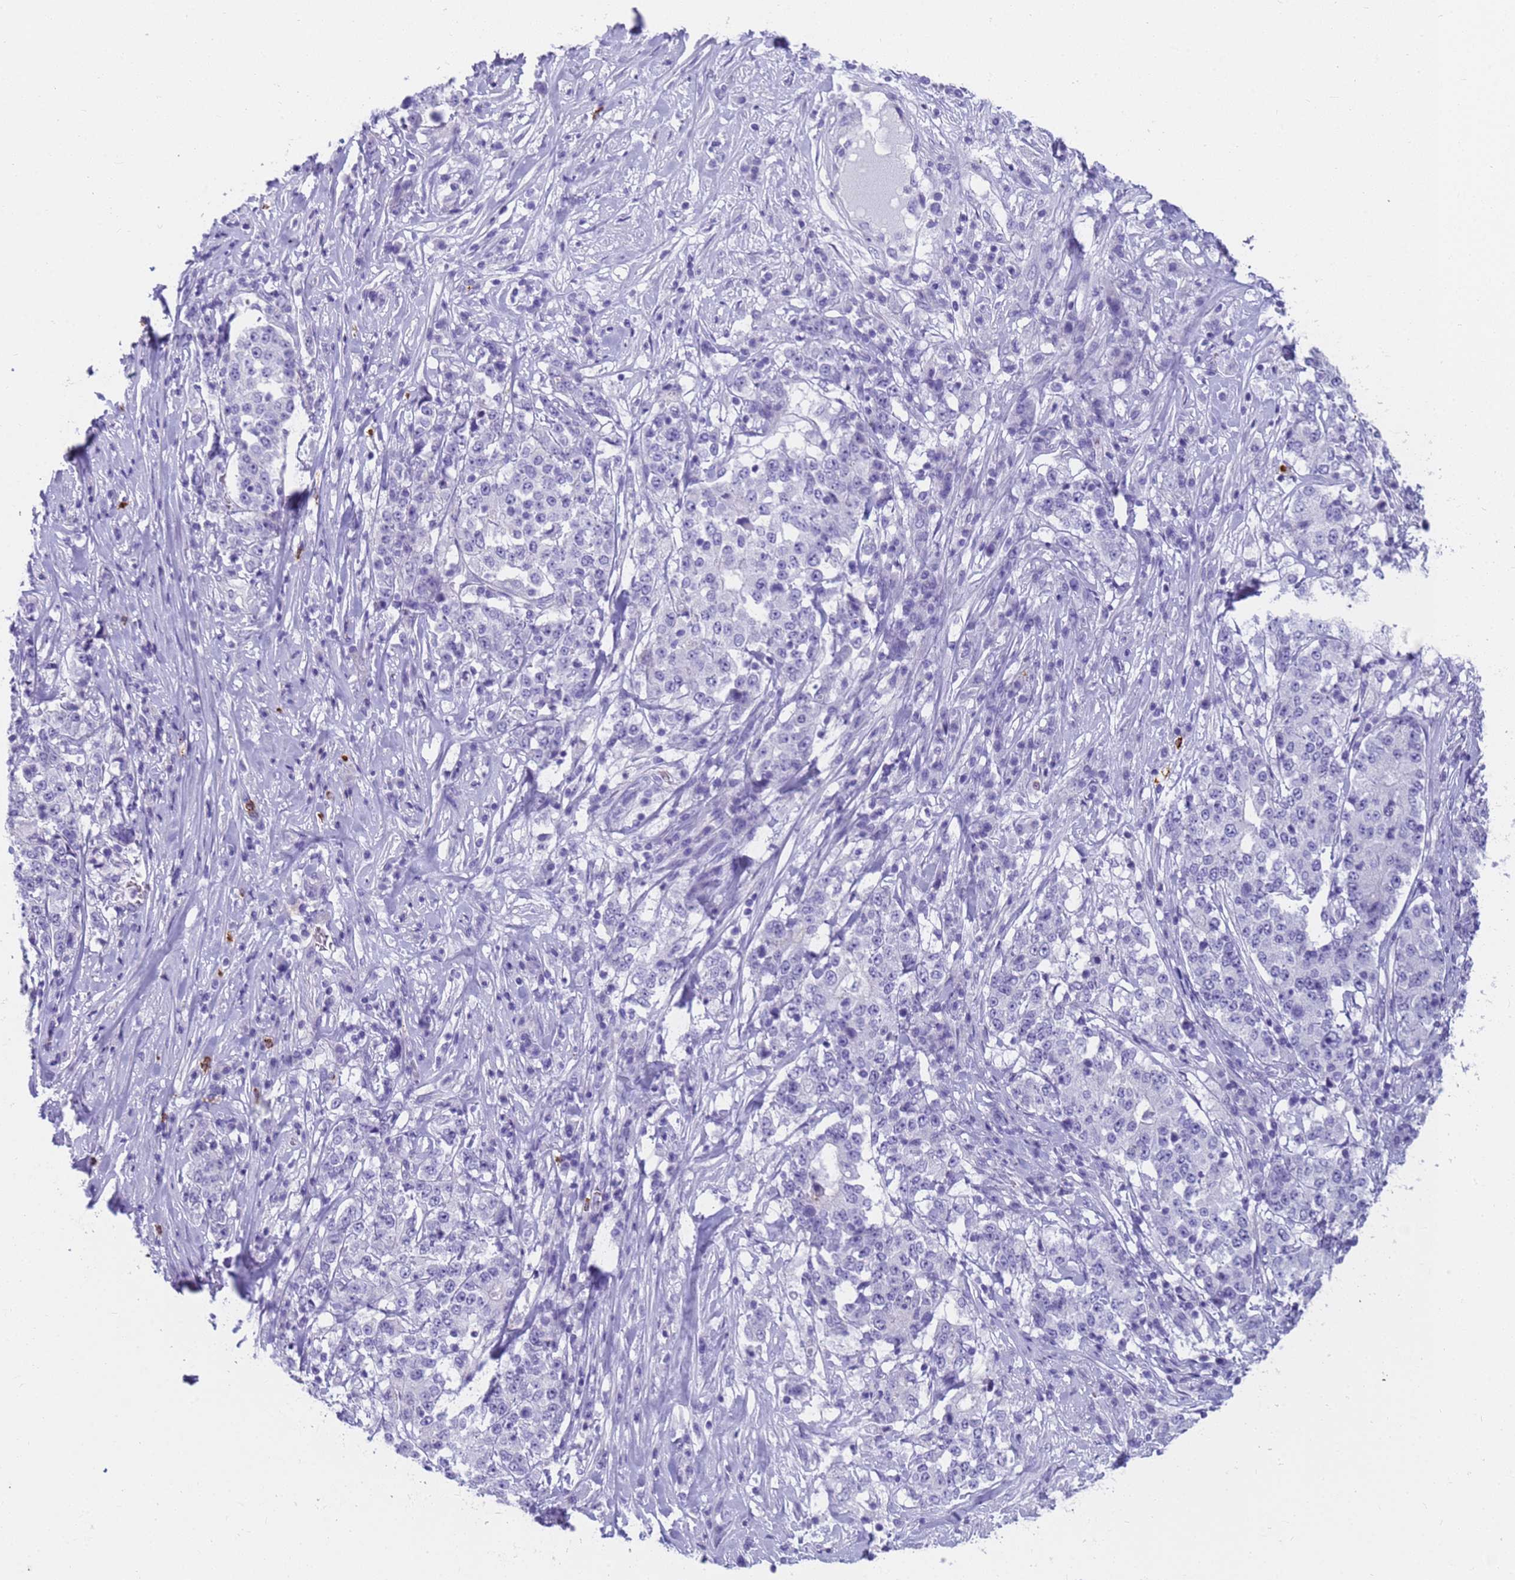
{"staining": {"intensity": "negative", "quantity": "none", "location": "none"}, "tissue": "stomach cancer", "cell_type": "Tumor cells", "image_type": "cancer", "snomed": [{"axis": "morphology", "description": "Adenocarcinoma, NOS"}, {"axis": "topography", "description": "Stomach"}], "caption": "Immunohistochemical staining of stomach adenocarcinoma exhibits no significant positivity in tumor cells. The staining was performed using DAB to visualize the protein expression in brown, while the nuclei were stained in blue with hematoxylin (Magnification: 20x).", "gene": "RNASE2", "patient": {"sex": "male", "age": 59}}